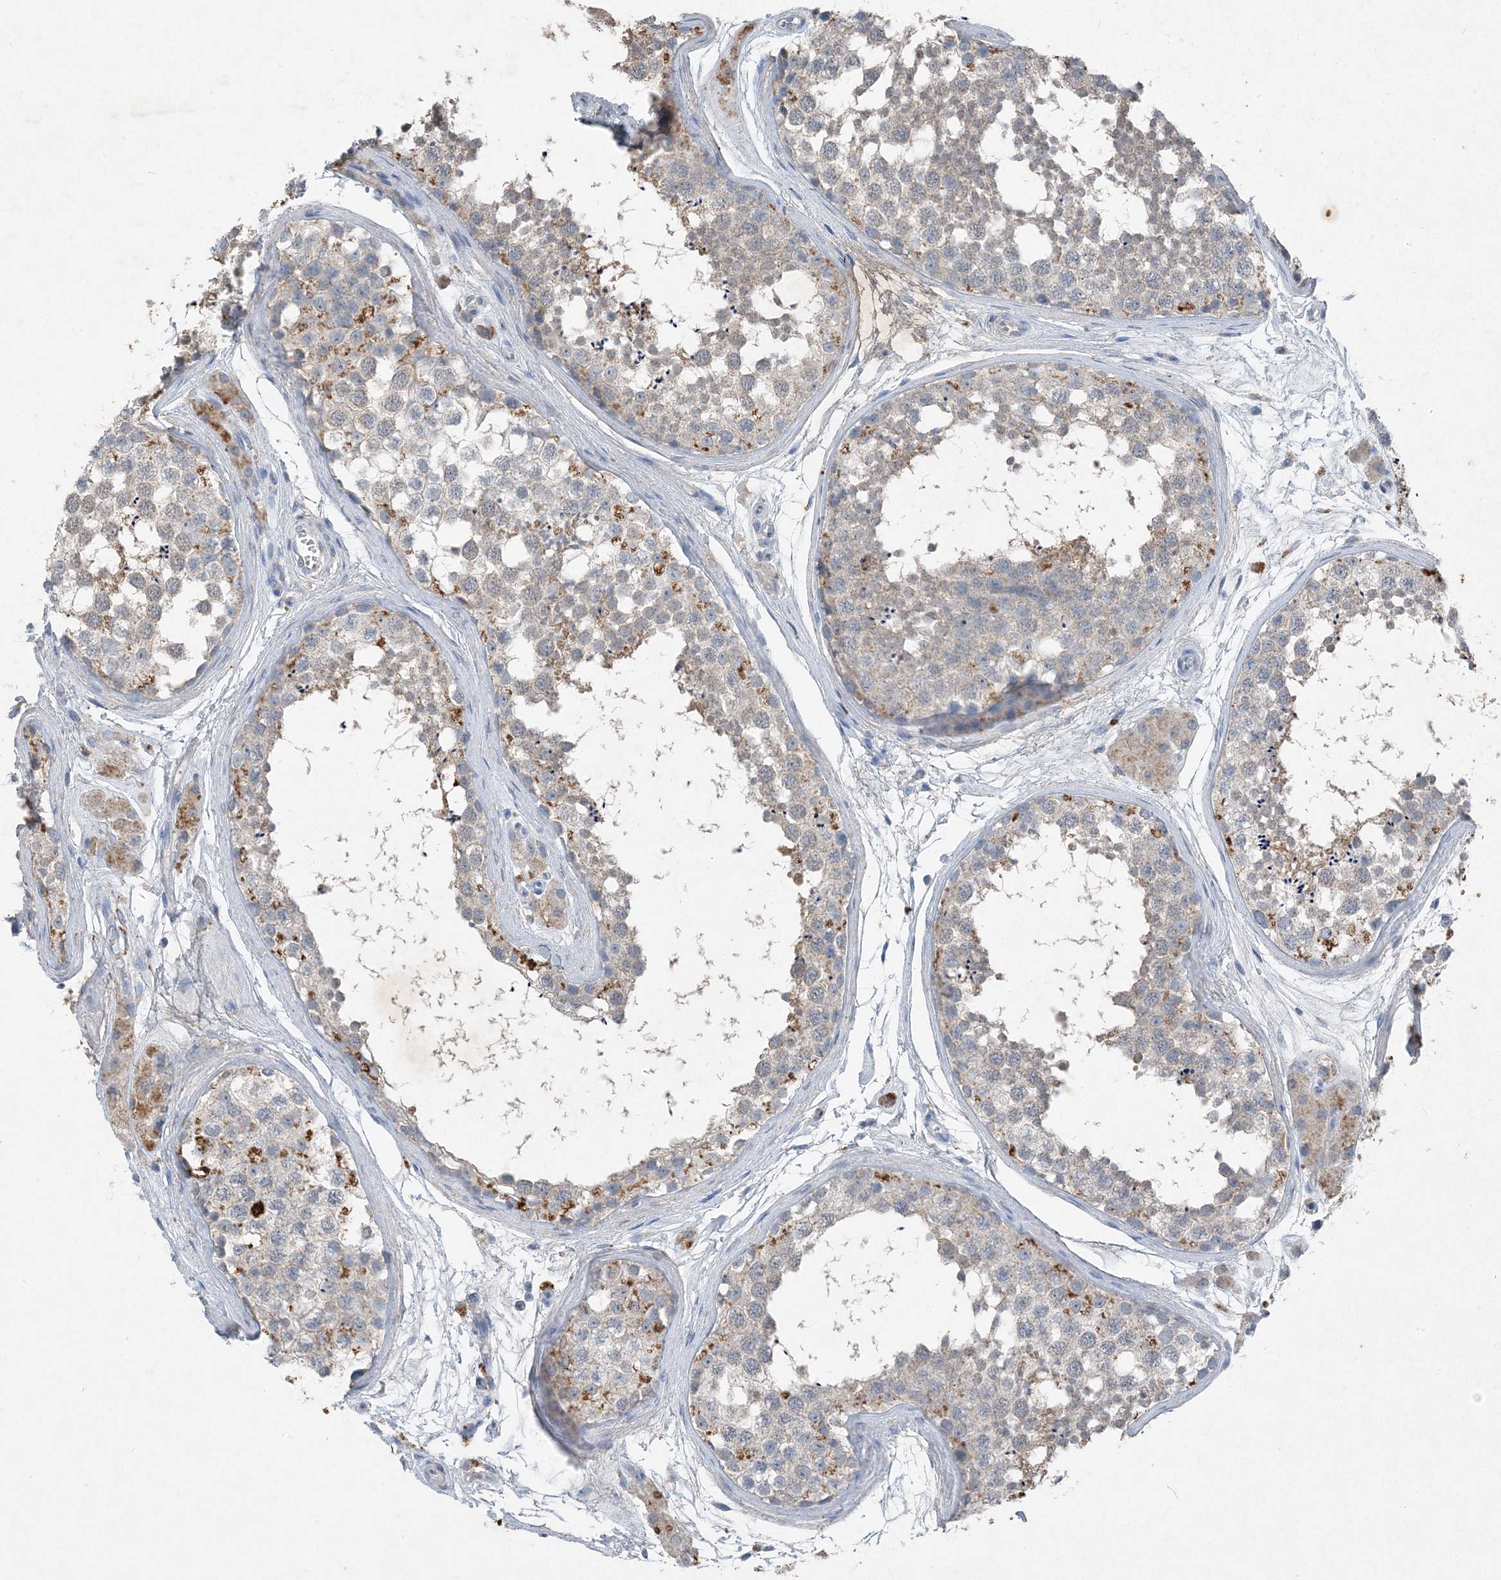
{"staining": {"intensity": "moderate", "quantity": "<25%", "location": "cytoplasmic/membranous"}, "tissue": "testis", "cell_type": "Cells in seminiferous ducts", "image_type": "normal", "snomed": [{"axis": "morphology", "description": "Normal tissue, NOS"}, {"axis": "topography", "description": "Testis"}], "caption": "Immunohistochemical staining of normal human testis shows low levels of moderate cytoplasmic/membranous expression in about <25% of cells in seminiferous ducts. The protein is shown in brown color, while the nuclei are stained blue.", "gene": "FCN3", "patient": {"sex": "male", "age": 56}}